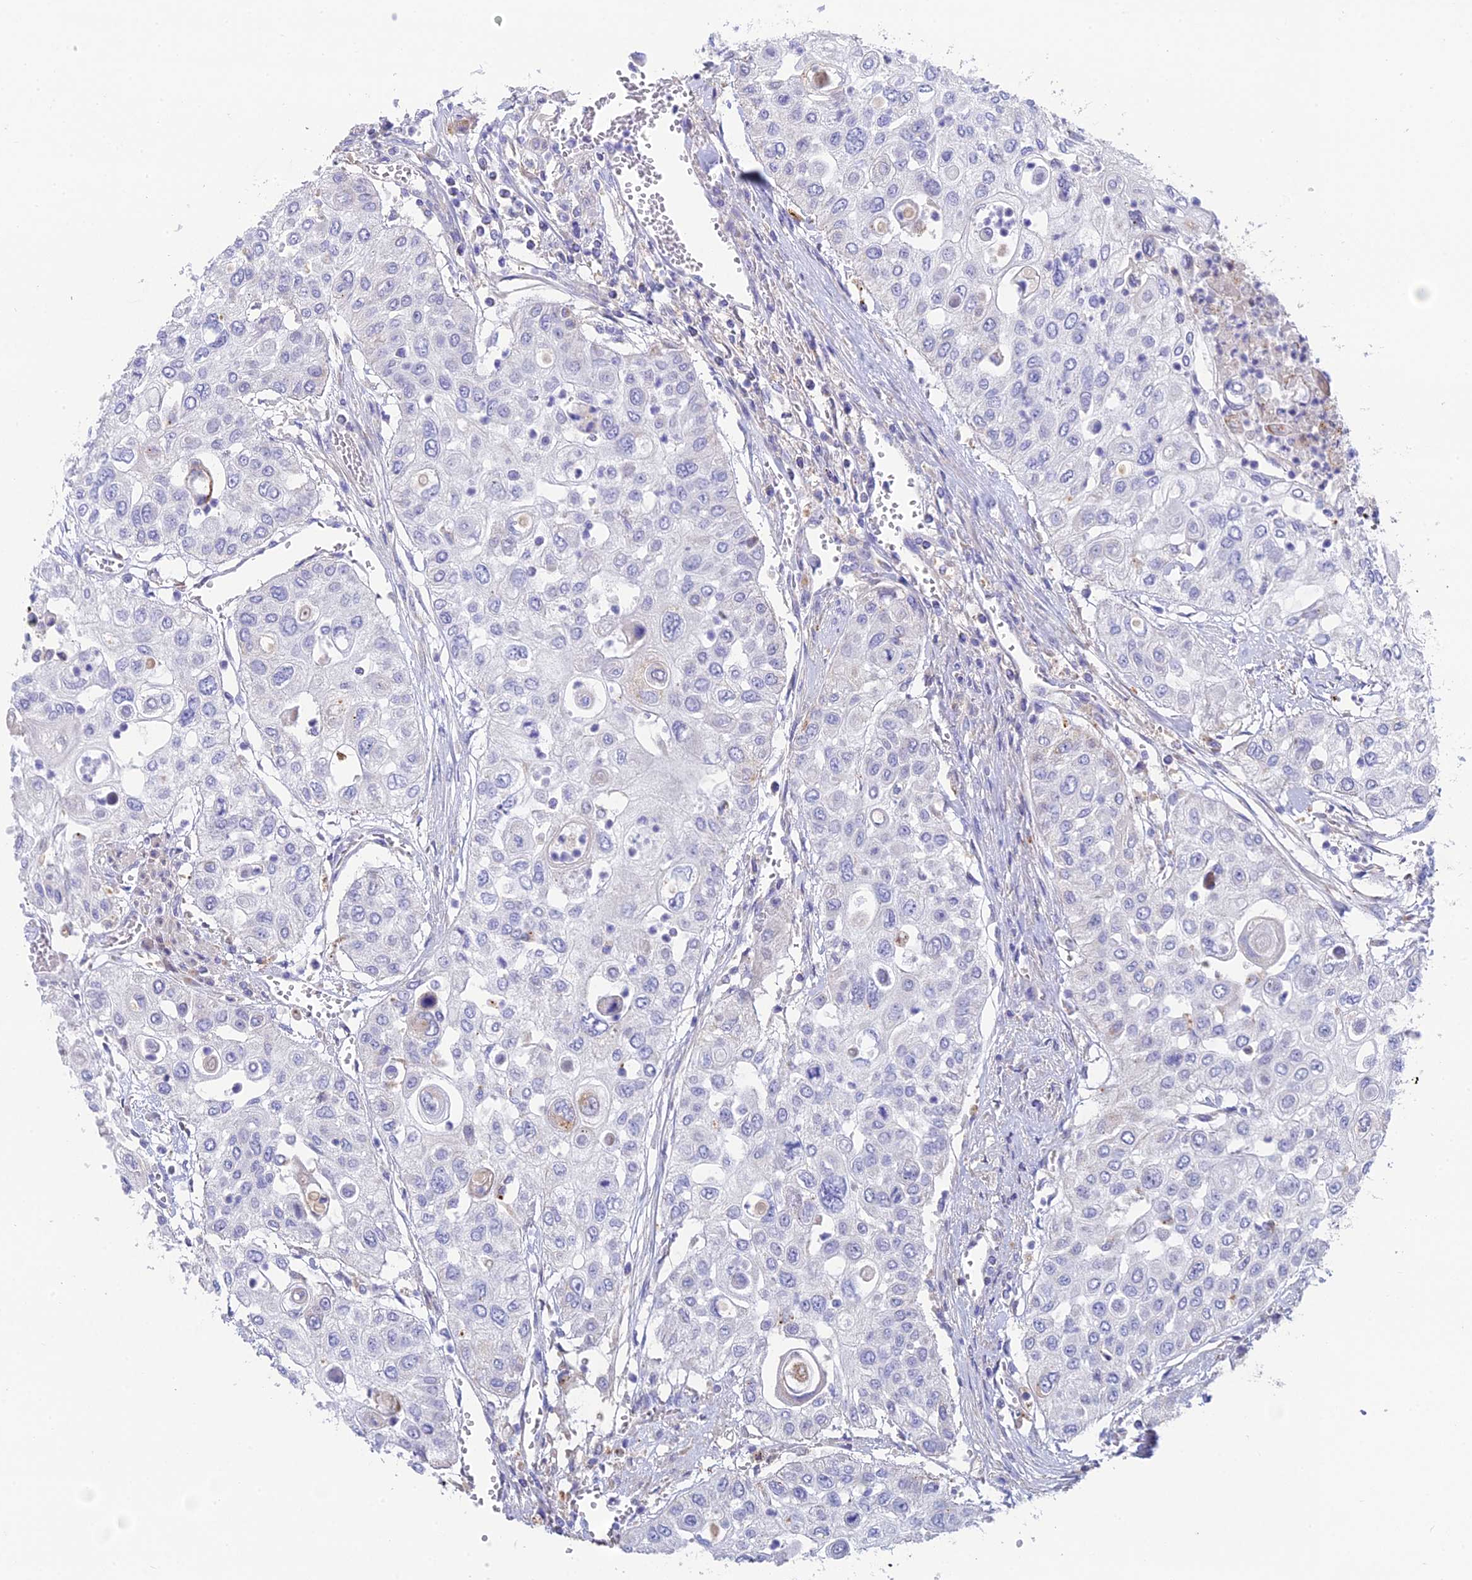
{"staining": {"intensity": "negative", "quantity": "none", "location": "none"}, "tissue": "urothelial cancer", "cell_type": "Tumor cells", "image_type": "cancer", "snomed": [{"axis": "morphology", "description": "Urothelial carcinoma, High grade"}, {"axis": "topography", "description": "Urinary bladder"}], "caption": "High power microscopy micrograph of an immunohistochemistry image of high-grade urothelial carcinoma, revealing no significant staining in tumor cells. (DAB (3,3'-diaminobenzidine) immunohistochemistry visualized using brightfield microscopy, high magnification).", "gene": "WDR6", "patient": {"sex": "female", "age": 79}}